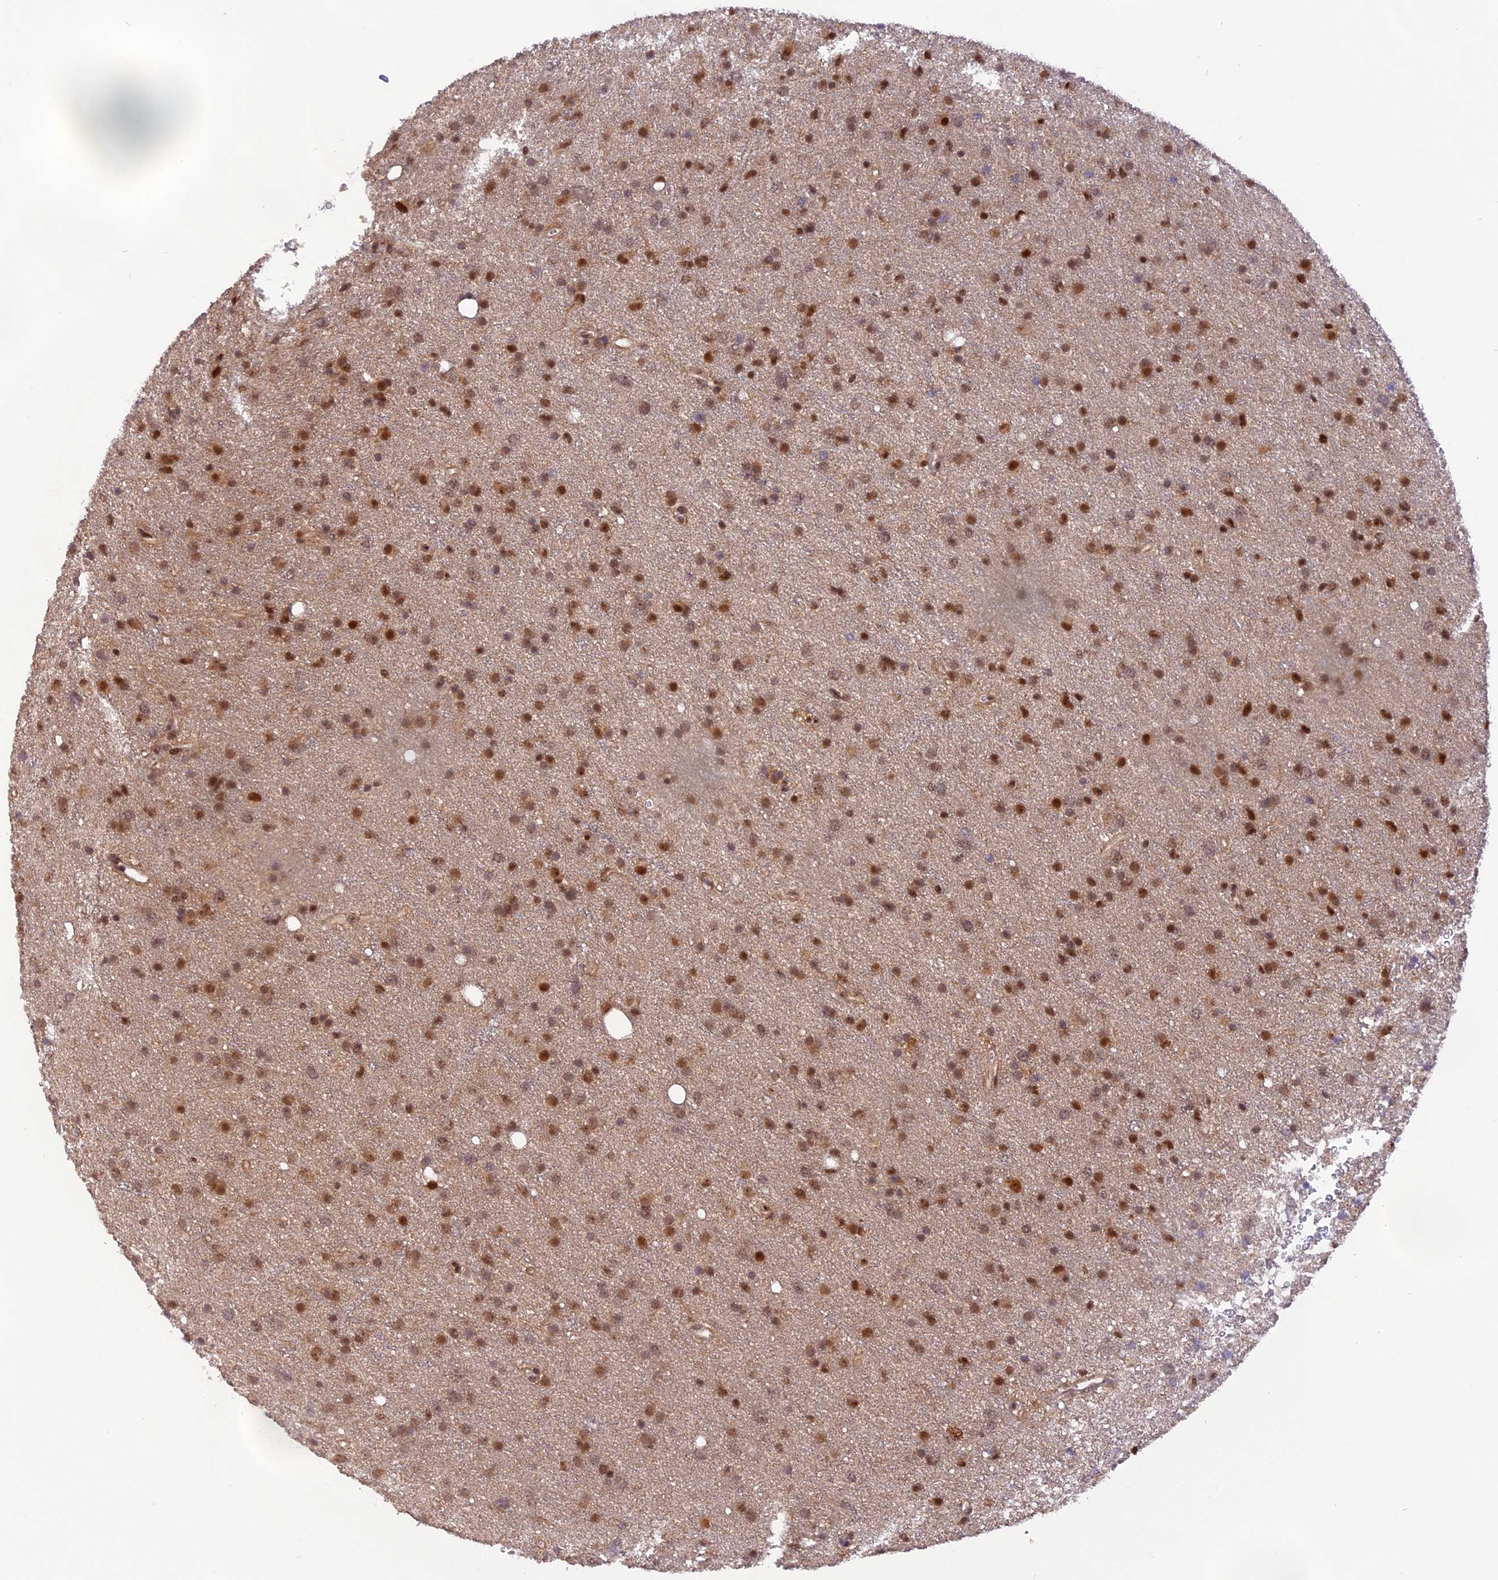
{"staining": {"intensity": "moderate", "quantity": ">75%", "location": "nuclear"}, "tissue": "glioma", "cell_type": "Tumor cells", "image_type": "cancer", "snomed": [{"axis": "morphology", "description": "Glioma, malignant, Low grade"}, {"axis": "topography", "description": "Cerebral cortex"}], "caption": "Immunohistochemical staining of malignant glioma (low-grade) displays moderate nuclear protein staining in about >75% of tumor cells.", "gene": "SAMD4A", "patient": {"sex": "female", "age": 39}}